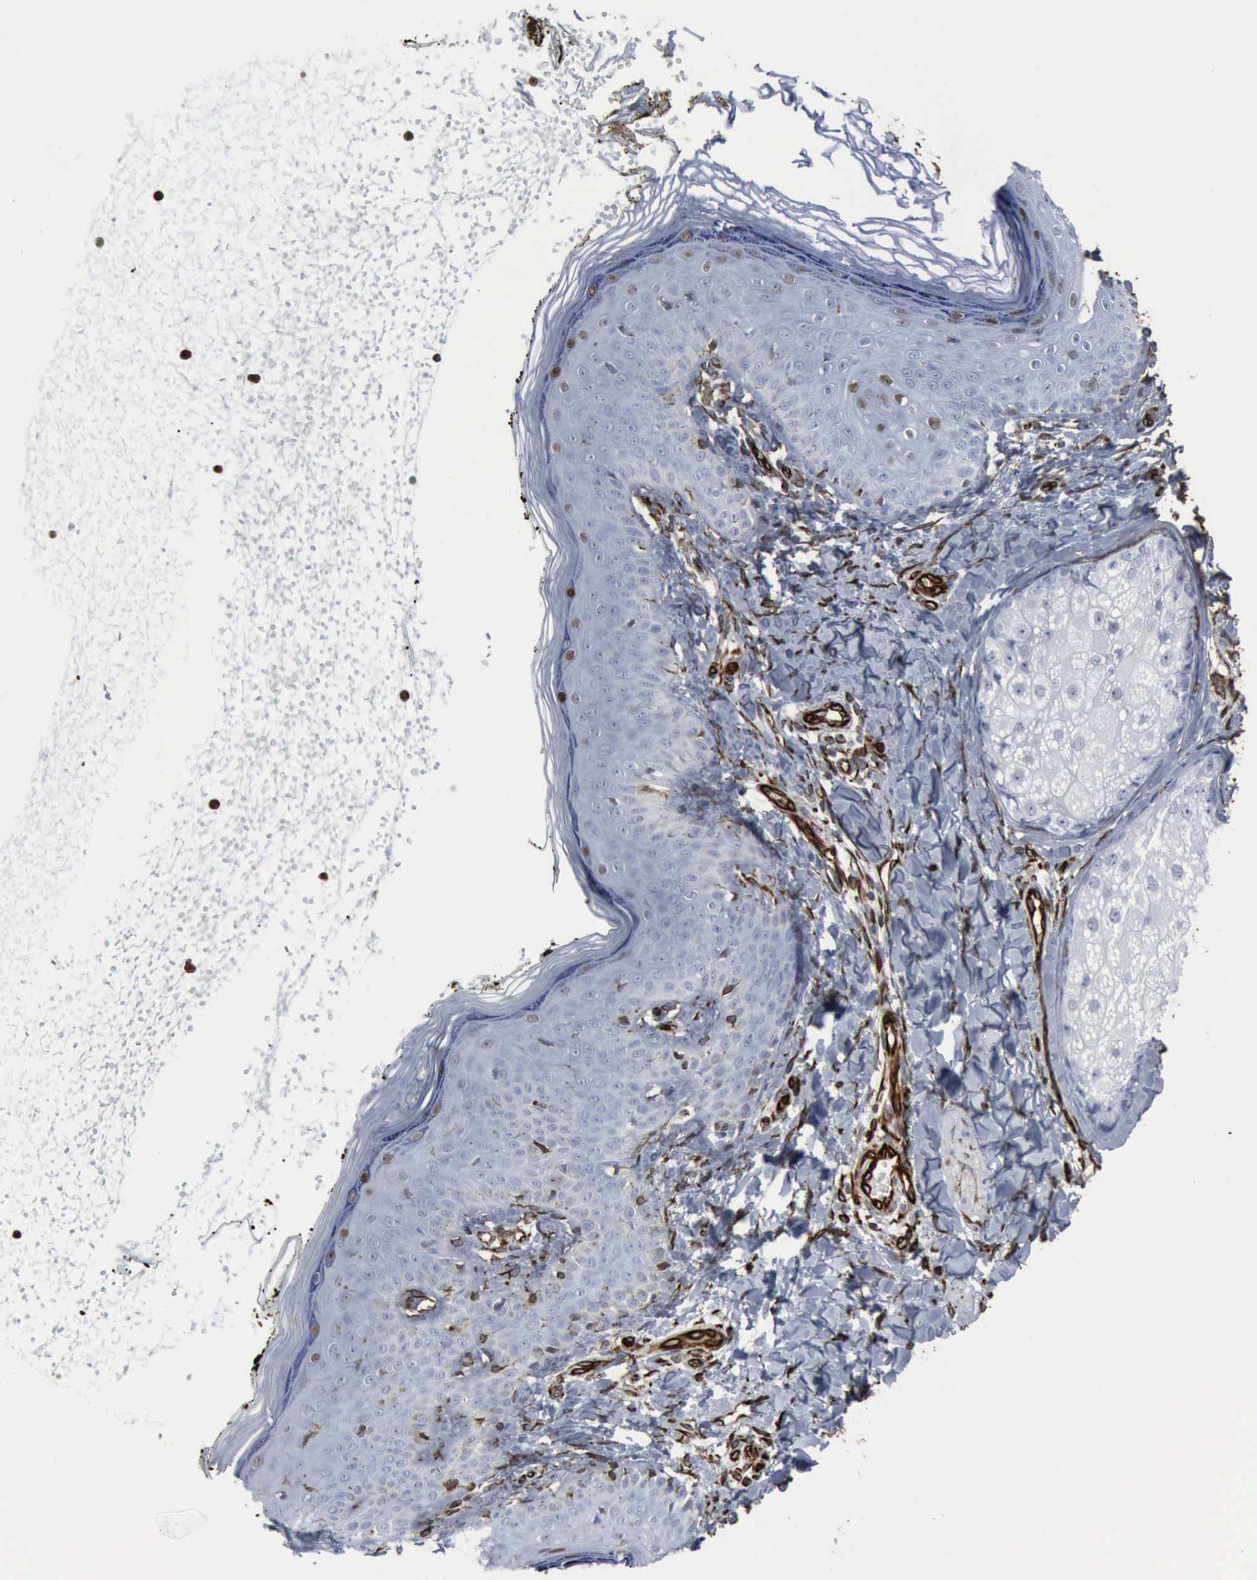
{"staining": {"intensity": "strong", "quantity": ">75%", "location": "cytoplasmic/membranous"}, "tissue": "skin", "cell_type": "Fibroblasts", "image_type": "normal", "snomed": [{"axis": "morphology", "description": "Normal tissue, NOS"}, {"axis": "topography", "description": "Skin"}], "caption": "The micrograph displays immunohistochemical staining of unremarkable skin. There is strong cytoplasmic/membranous expression is seen in approximately >75% of fibroblasts.", "gene": "CCNE1", "patient": {"sex": "female", "age": 15}}